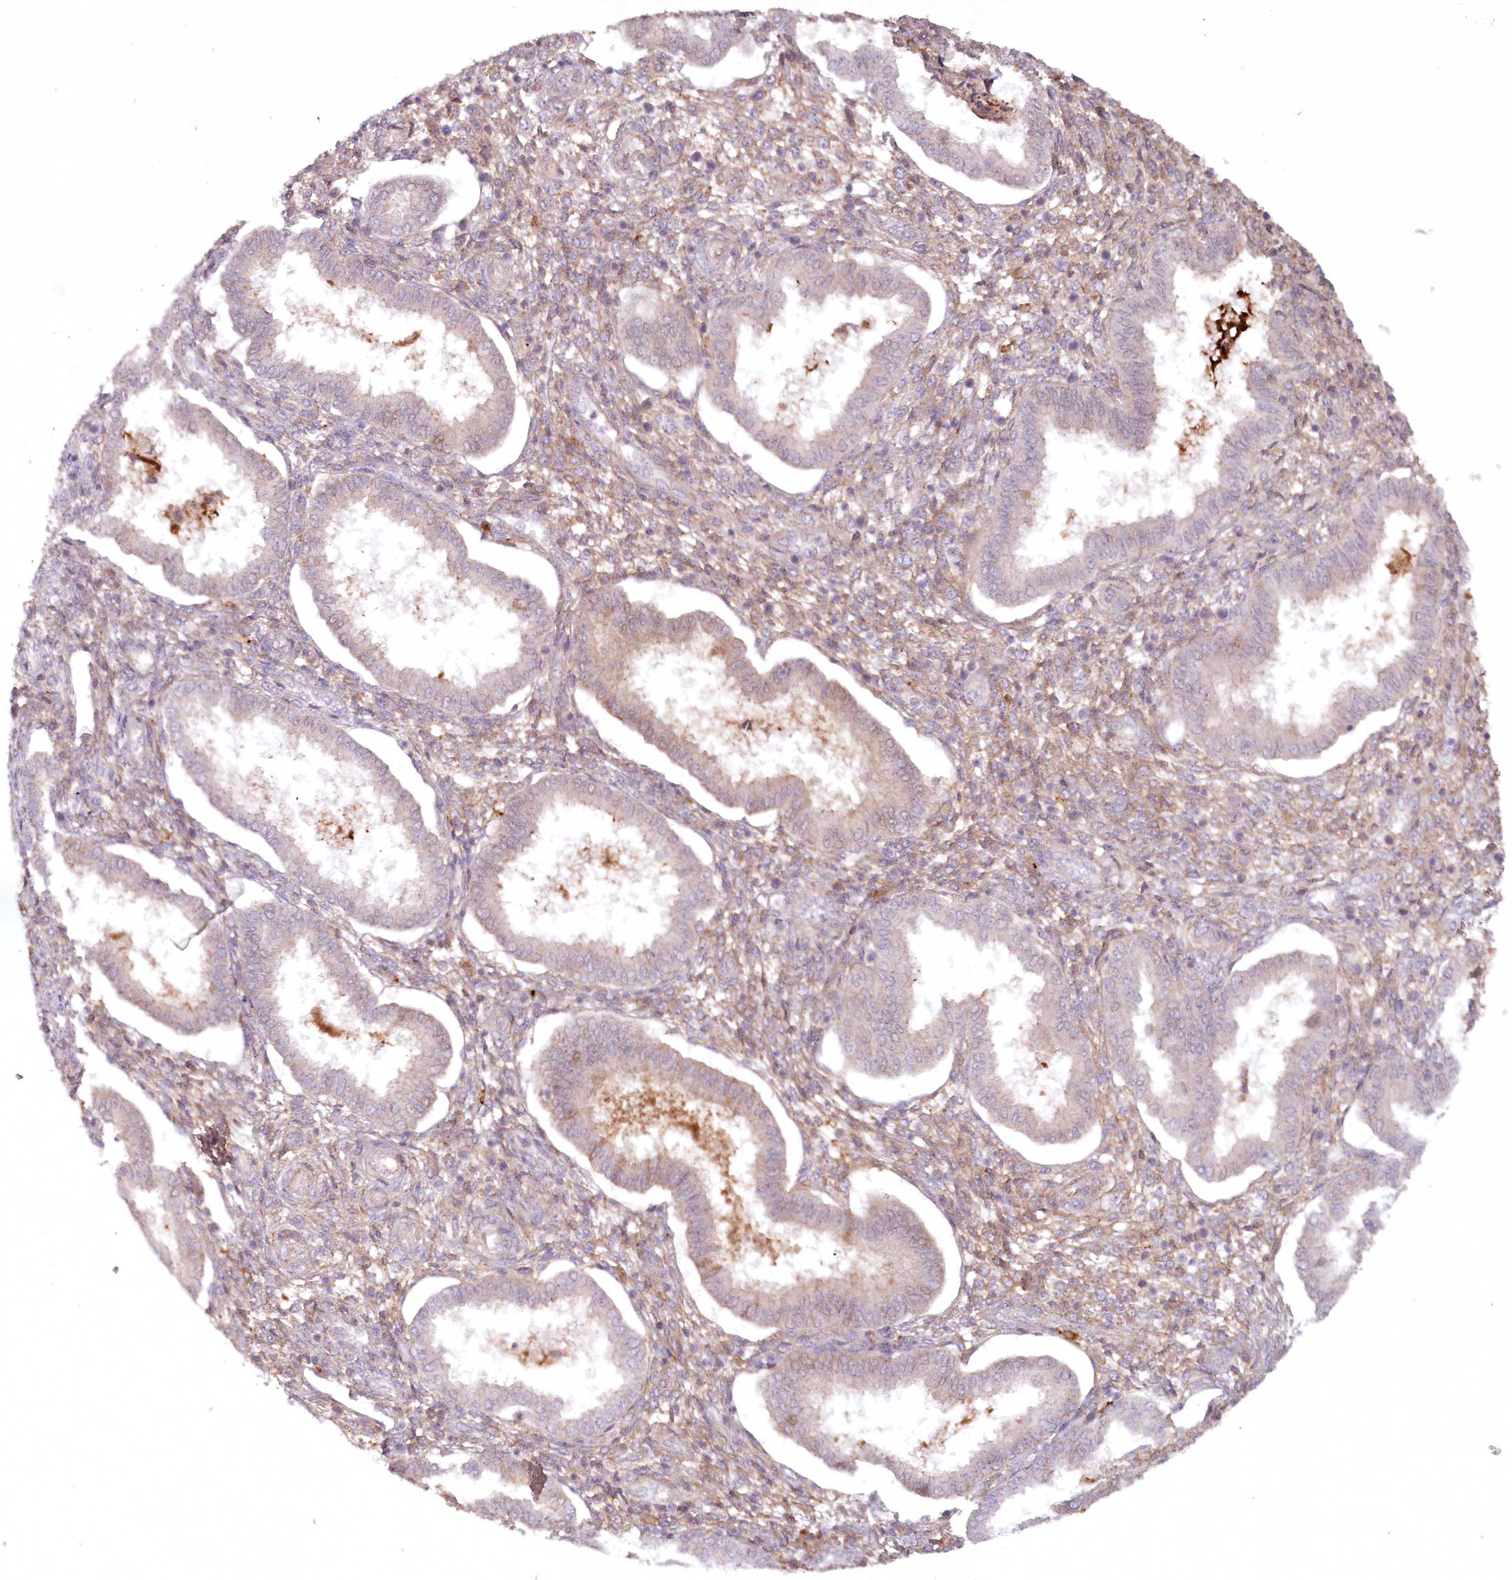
{"staining": {"intensity": "moderate", "quantity": "25%-75%", "location": "cytoplasmic/membranous"}, "tissue": "endometrium", "cell_type": "Cells in endometrial stroma", "image_type": "normal", "snomed": [{"axis": "morphology", "description": "Normal tissue, NOS"}, {"axis": "topography", "description": "Endometrium"}], "caption": "Endometrium stained for a protein shows moderate cytoplasmic/membranous positivity in cells in endometrial stroma. The protein of interest is stained brown, and the nuclei are stained in blue (DAB IHC with brightfield microscopy, high magnification).", "gene": "PSAPL1", "patient": {"sex": "female", "age": 24}}